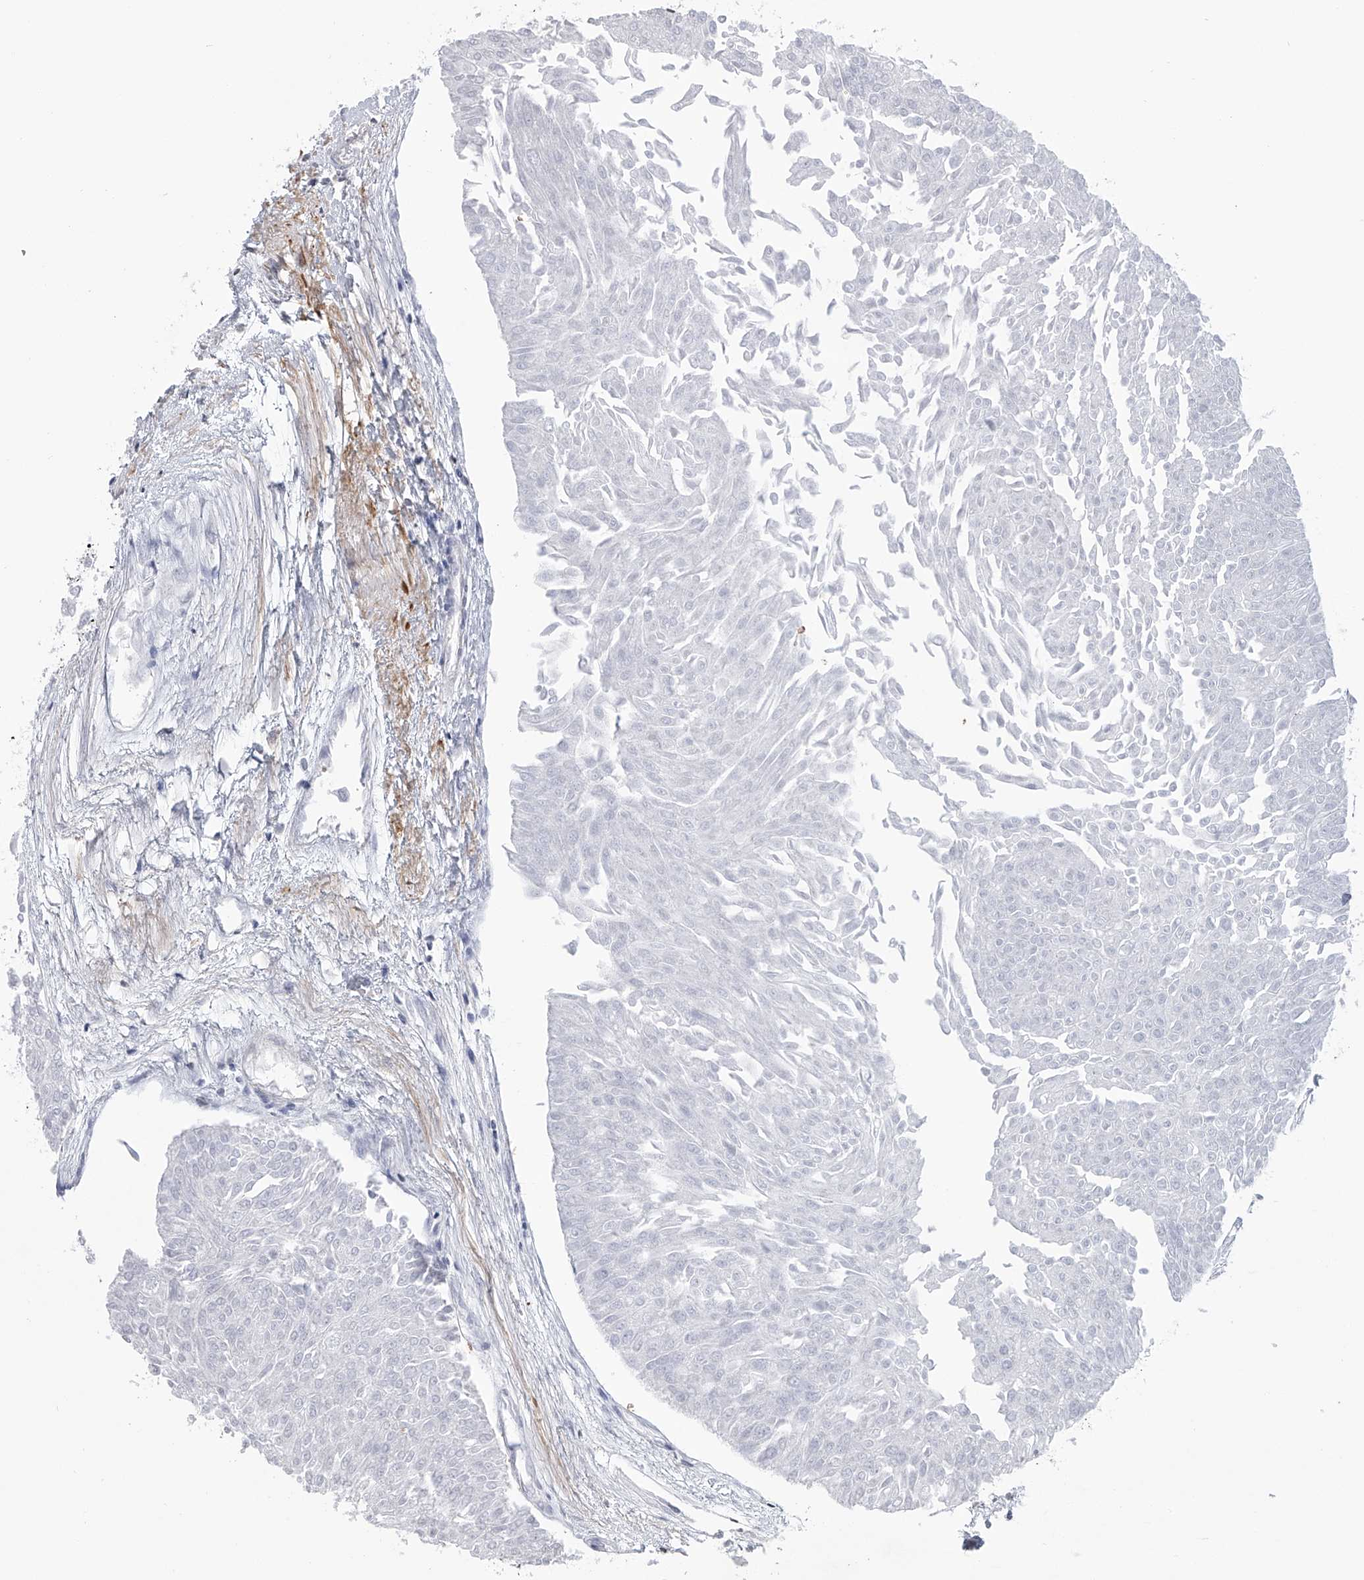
{"staining": {"intensity": "negative", "quantity": "none", "location": "none"}, "tissue": "urothelial cancer", "cell_type": "Tumor cells", "image_type": "cancer", "snomed": [{"axis": "morphology", "description": "Urothelial carcinoma, Low grade"}, {"axis": "topography", "description": "Urinary bladder"}], "caption": "Immunohistochemistry of urothelial cancer displays no expression in tumor cells.", "gene": "TASP1", "patient": {"sex": "male", "age": 67}}